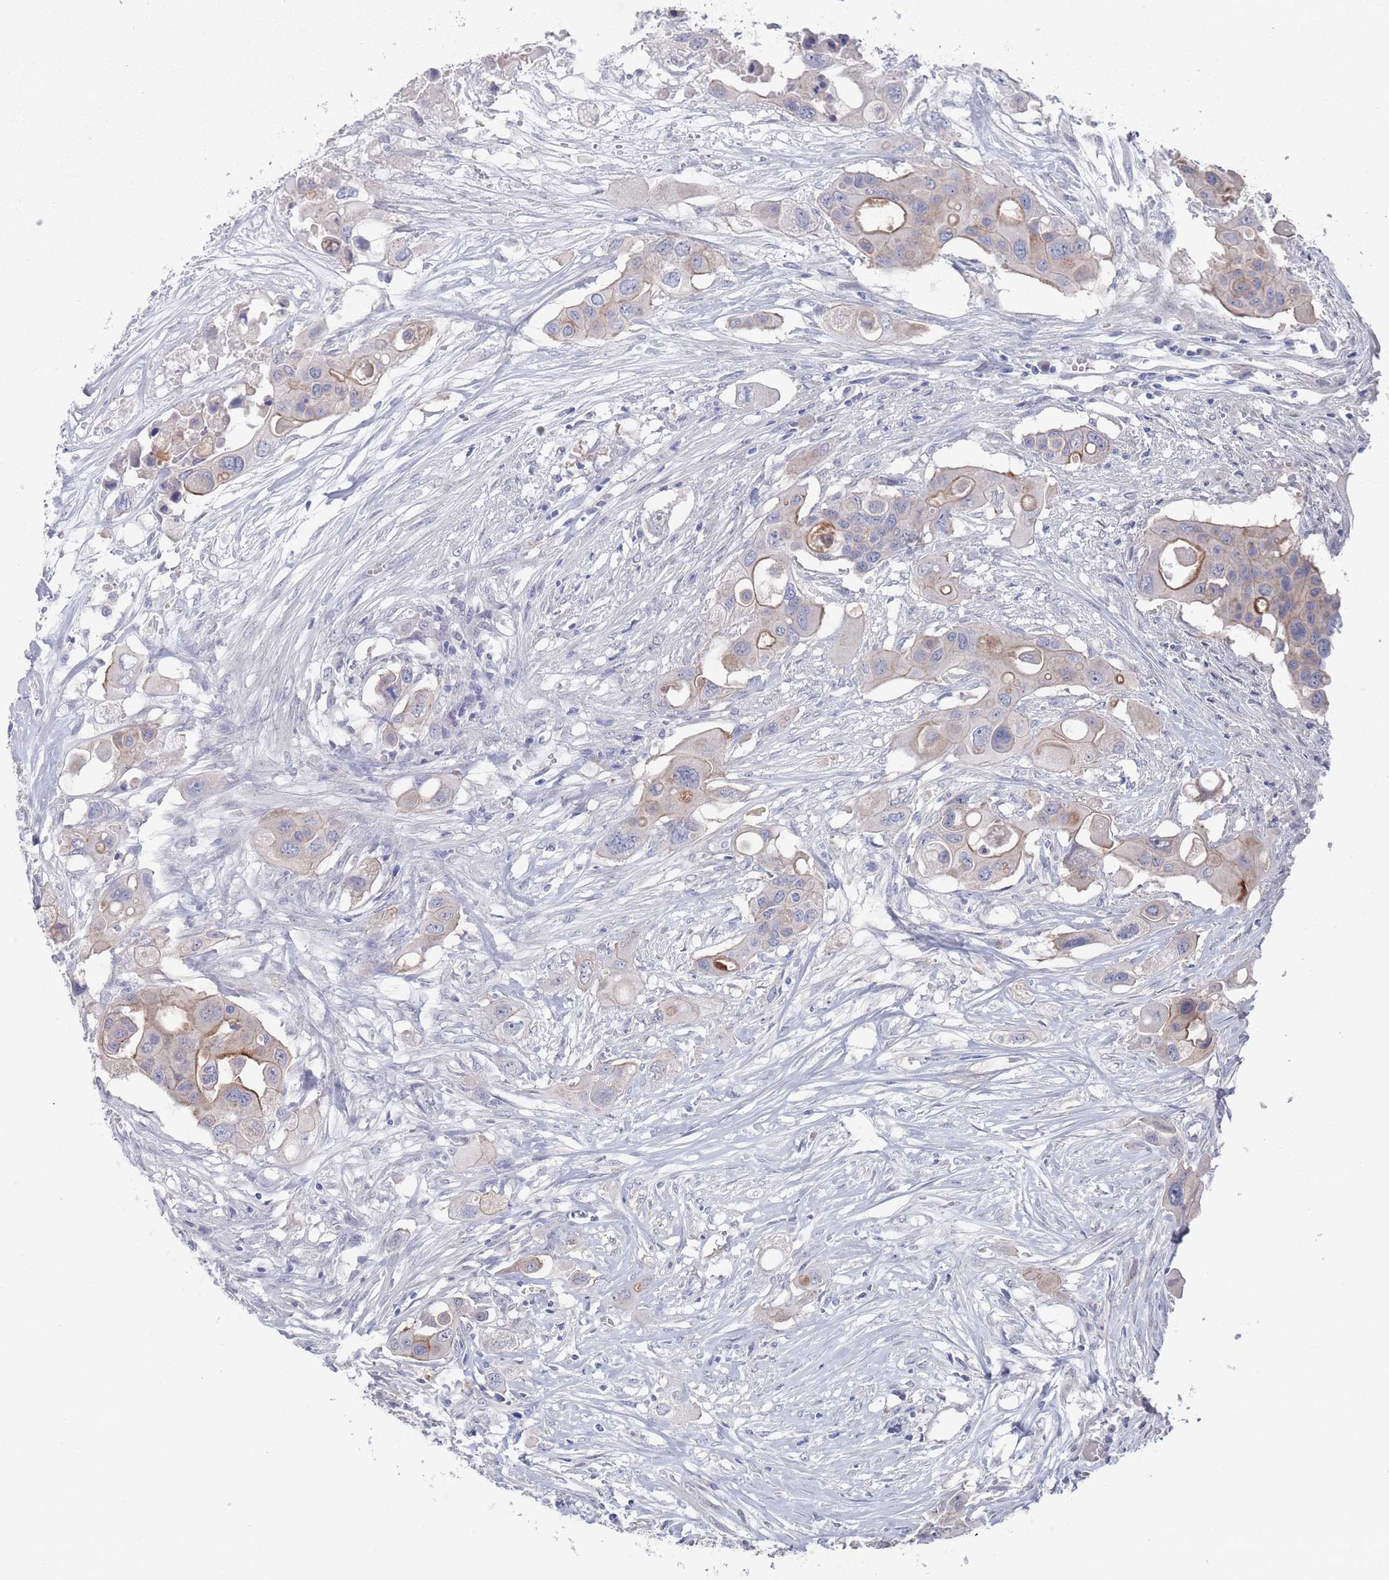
{"staining": {"intensity": "moderate", "quantity": "25%-75%", "location": "cytoplasmic/membranous"}, "tissue": "colorectal cancer", "cell_type": "Tumor cells", "image_type": "cancer", "snomed": [{"axis": "morphology", "description": "Adenocarcinoma, NOS"}, {"axis": "topography", "description": "Colon"}], "caption": "Colorectal cancer (adenocarcinoma) stained with DAB (3,3'-diaminobenzidine) immunohistochemistry (IHC) demonstrates medium levels of moderate cytoplasmic/membranous staining in approximately 25%-75% of tumor cells. The staining was performed using DAB (3,3'-diaminobenzidine), with brown indicating positive protein expression. Nuclei are stained blue with hematoxylin.", "gene": "PROM2", "patient": {"sex": "male", "age": 77}}